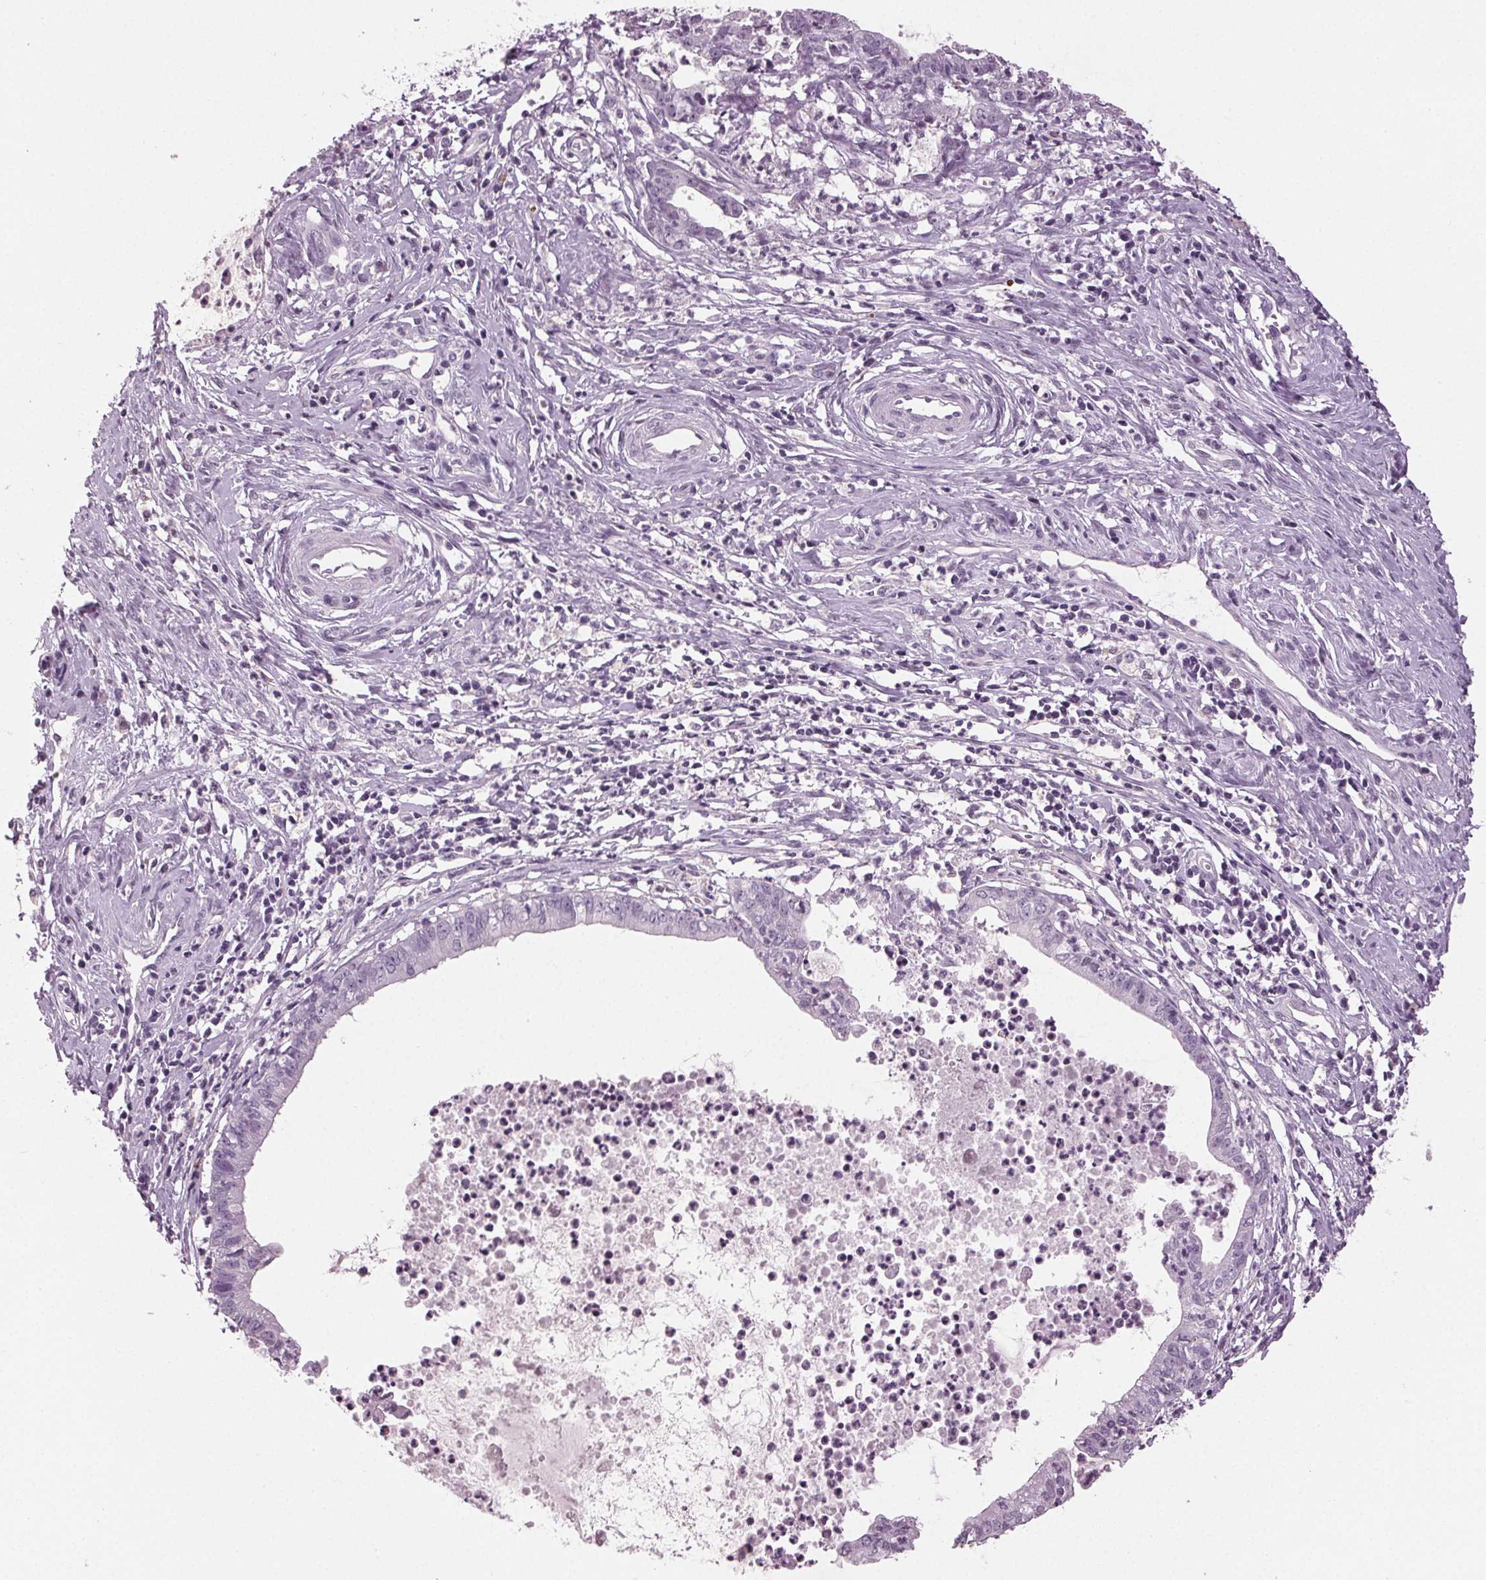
{"staining": {"intensity": "negative", "quantity": "none", "location": "none"}, "tissue": "cervical cancer", "cell_type": "Tumor cells", "image_type": "cancer", "snomed": [{"axis": "morphology", "description": "Normal tissue, NOS"}, {"axis": "morphology", "description": "Adenocarcinoma, NOS"}, {"axis": "topography", "description": "Cervix"}], "caption": "The histopathology image displays no staining of tumor cells in adenocarcinoma (cervical).", "gene": "DNAH12", "patient": {"sex": "female", "age": 38}}